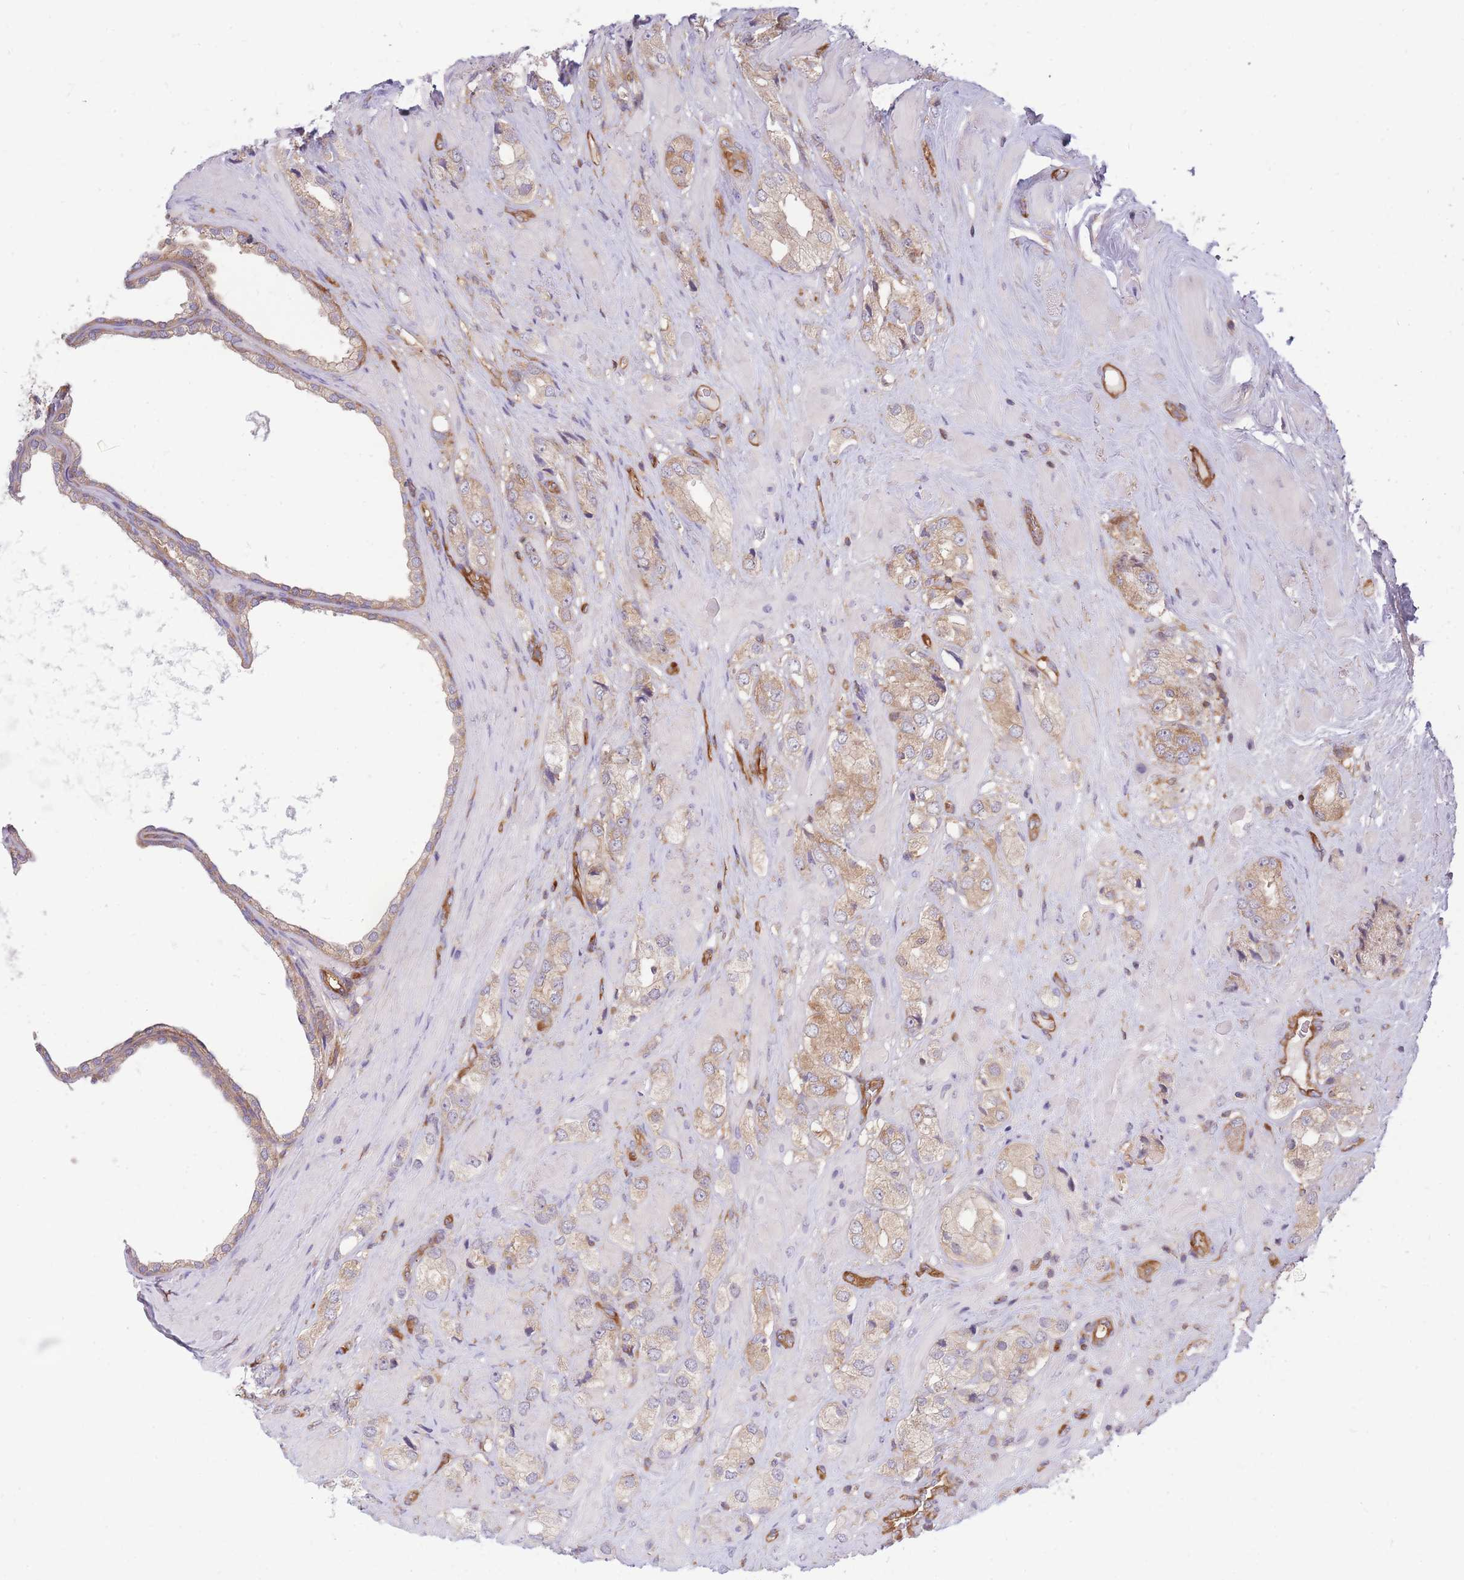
{"staining": {"intensity": "moderate", "quantity": "<25%", "location": "cytoplasmic/membranous"}, "tissue": "prostate cancer", "cell_type": "Tumor cells", "image_type": "cancer", "snomed": [{"axis": "morphology", "description": "Adenocarcinoma, High grade"}, {"axis": "topography", "description": "Prostate and seminal vesicle, NOS"}], "caption": "Prostate adenocarcinoma (high-grade) was stained to show a protein in brown. There is low levels of moderate cytoplasmic/membranous expression in about <25% of tumor cells.", "gene": "GGA1", "patient": {"sex": "male", "age": 64}}